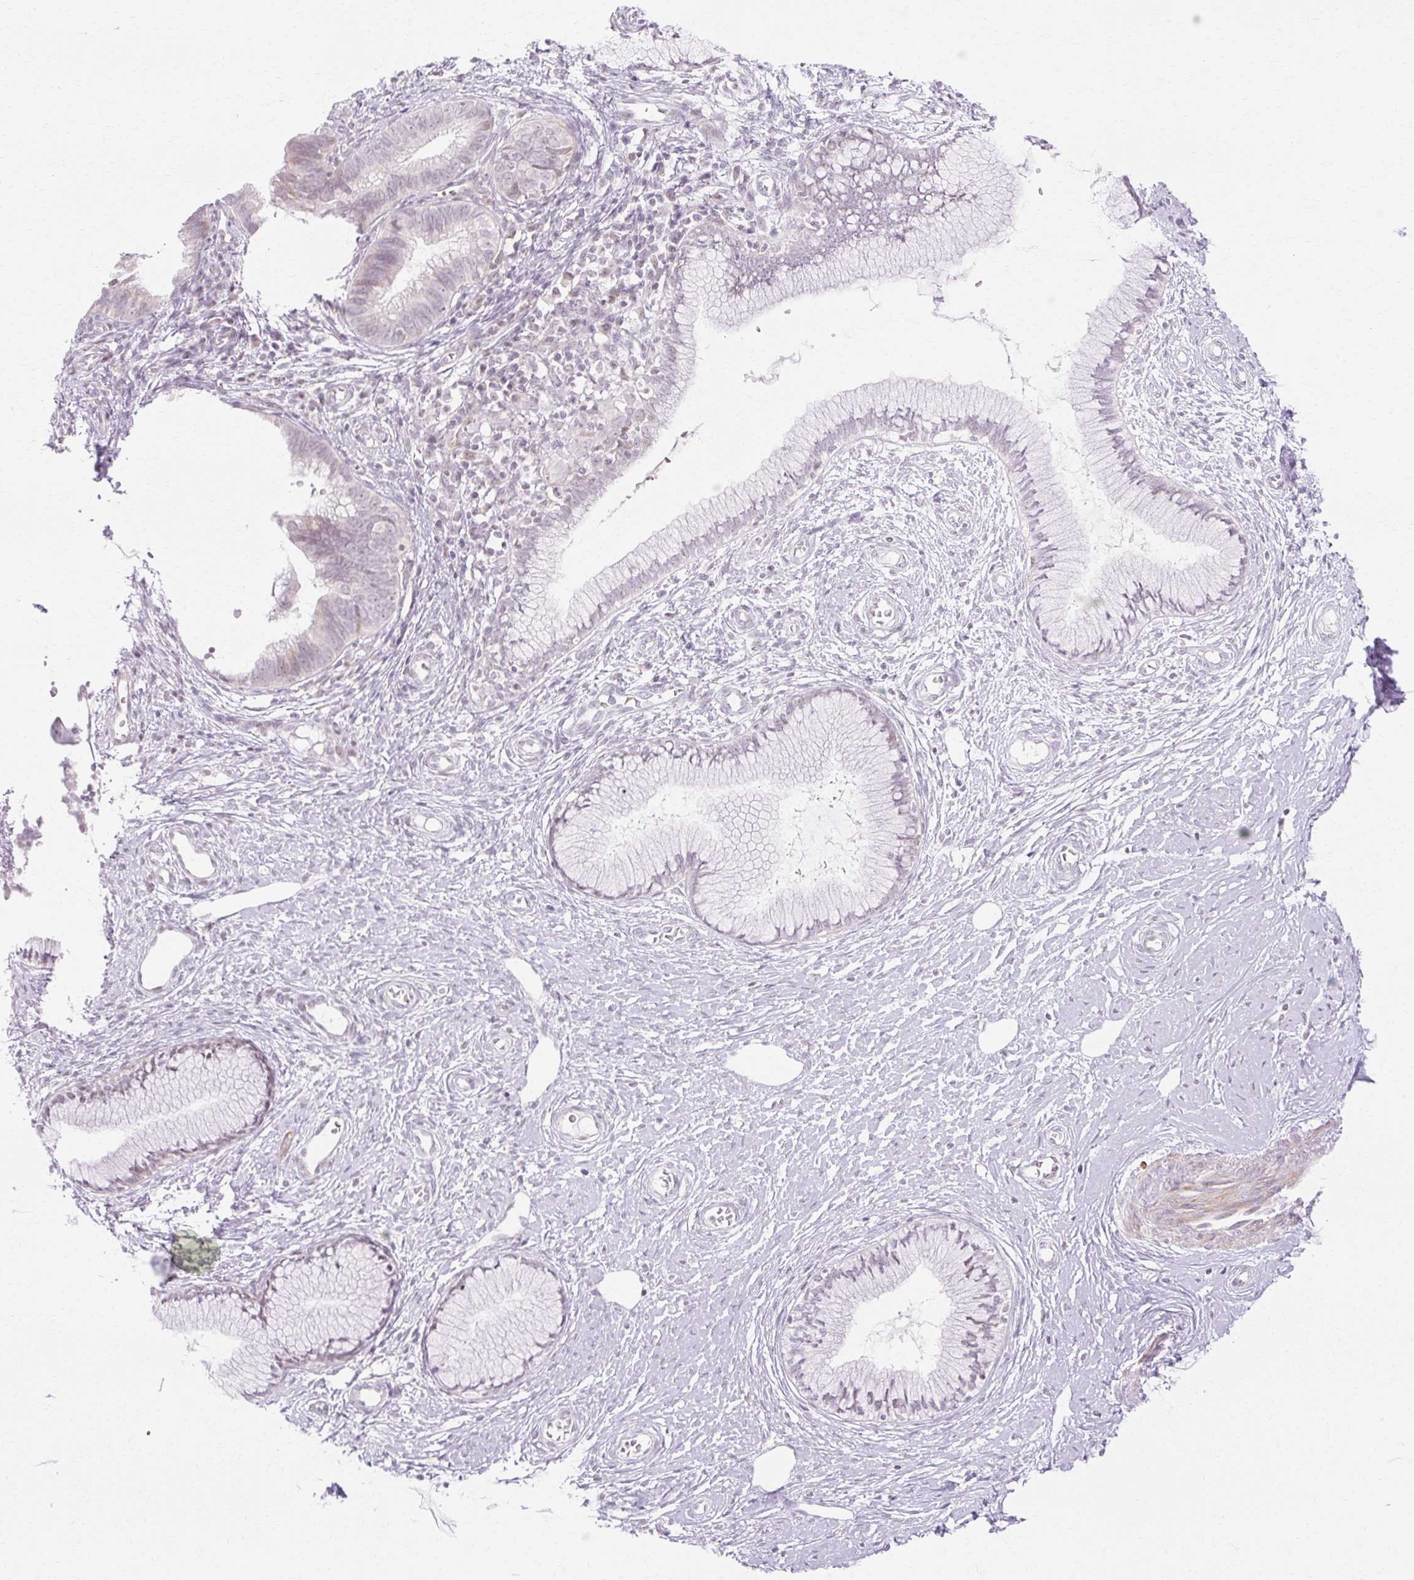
{"staining": {"intensity": "negative", "quantity": "none", "location": "none"}, "tissue": "cervical cancer", "cell_type": "Tumor cells", "image_type": "cancer", "snomed": [{"axis": "morphology", "description": "Adenocarcinoma, NOS"}, {"axis": "topography", "description": "Cervix"}], "caption": "Immunohistochemistry (IHC) histopathology image of neoplastic tissue: cervical cancer stained with DAB demonstrates no significant protein expression in tumor cells. Brightfield microscopy of immunohistochemistry stained with DAB (brown) and hematoxylin (blue), captured at high magnification.", "gene": "C3orf49", "patient": {"sex": "female", "age": 36}}